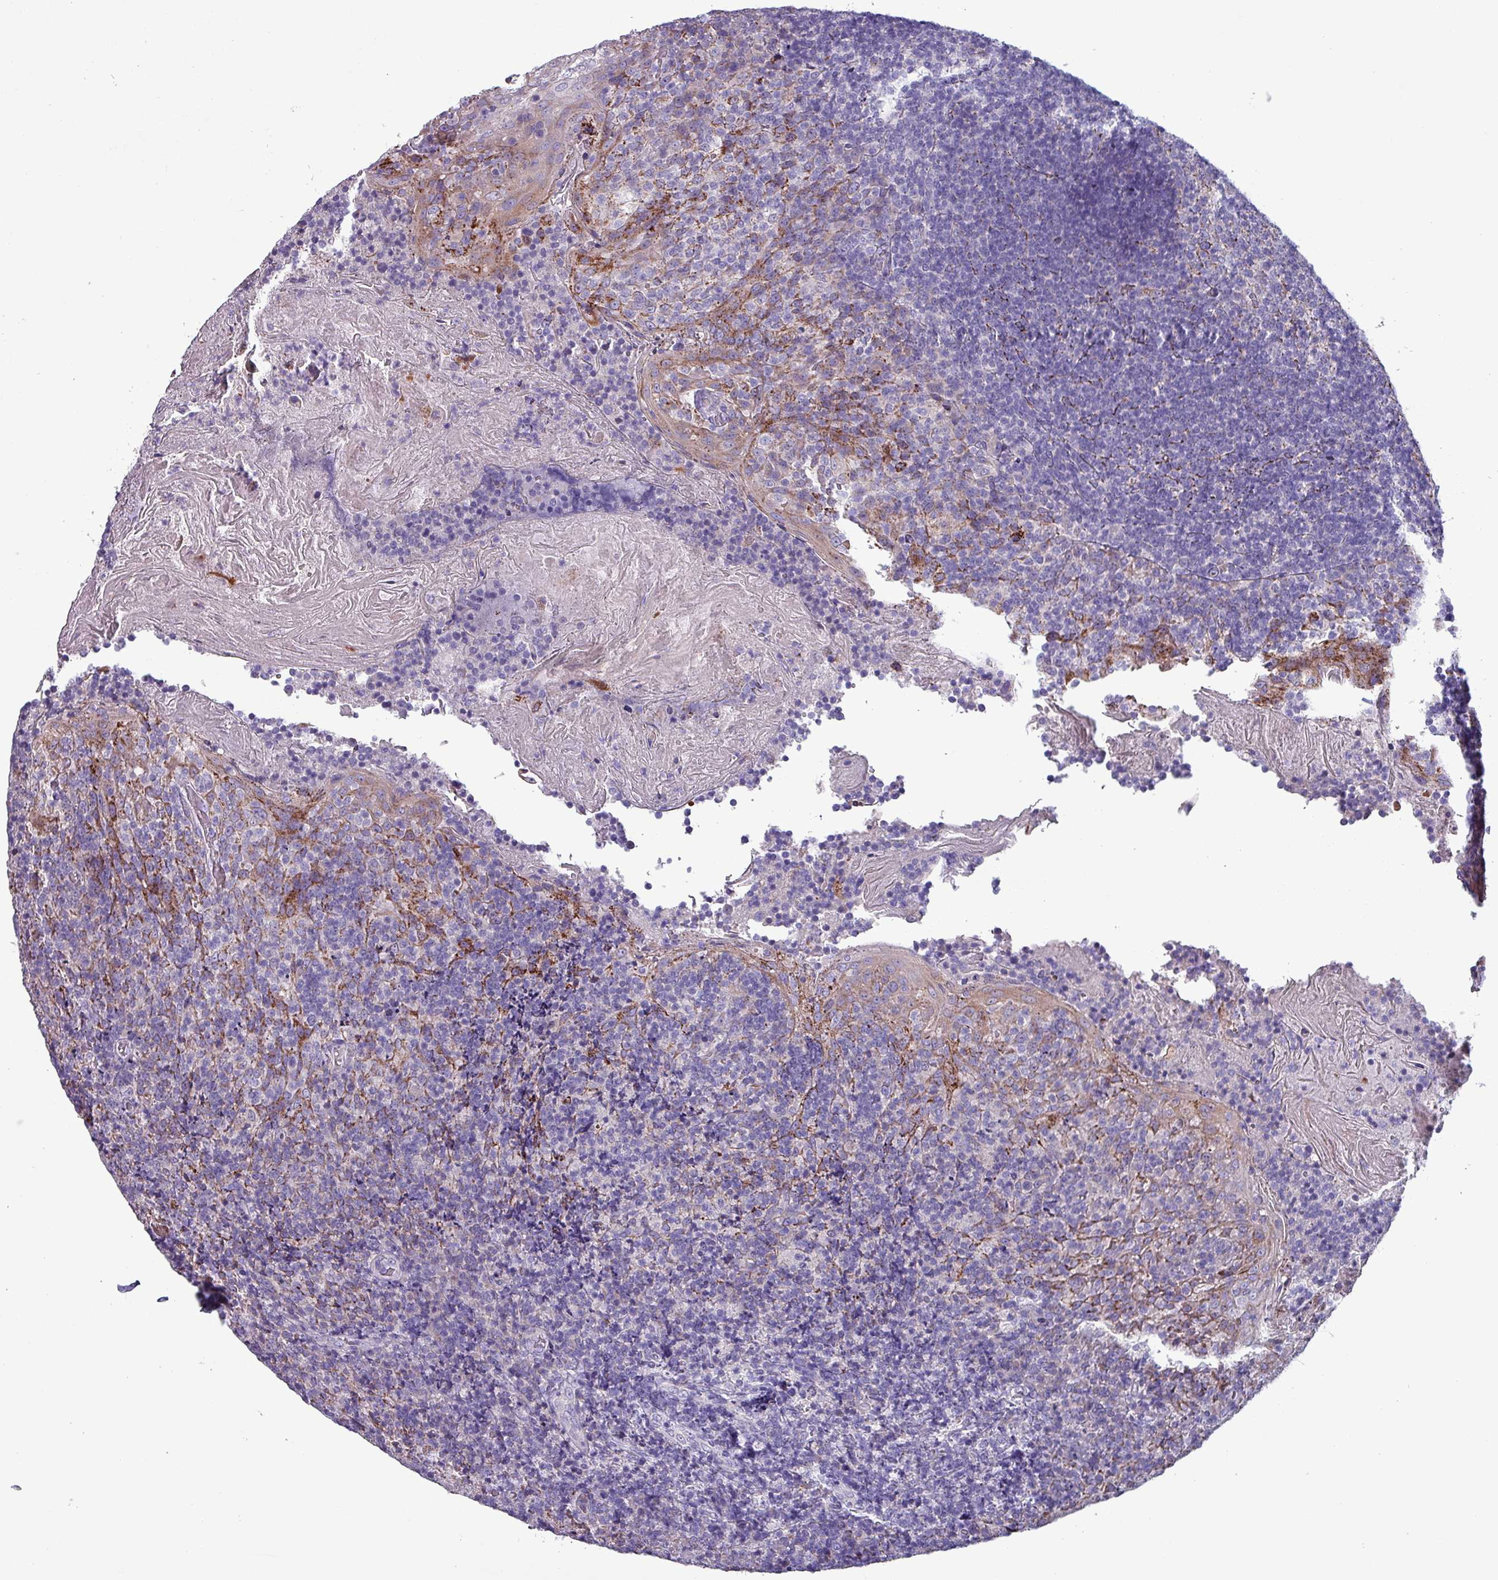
{"staining": {"intensity": "negative", "quantity": "none", "location": "none"}, "tissue": "tonsil", "cell_type": "Germinal center cells", "image_type": "normal", "snomed": [{"axis": "morphology", "description": "Normal tissue, NOS"}, {"axis": "topography", "description": "Tonsil"}], "caption": "Immunohistochemical staining of benign tonsil demonstrates no significant staining in germinal center cells.", "gene": "HSD3B7", "patient": {"sex": "female", "age": 10}}